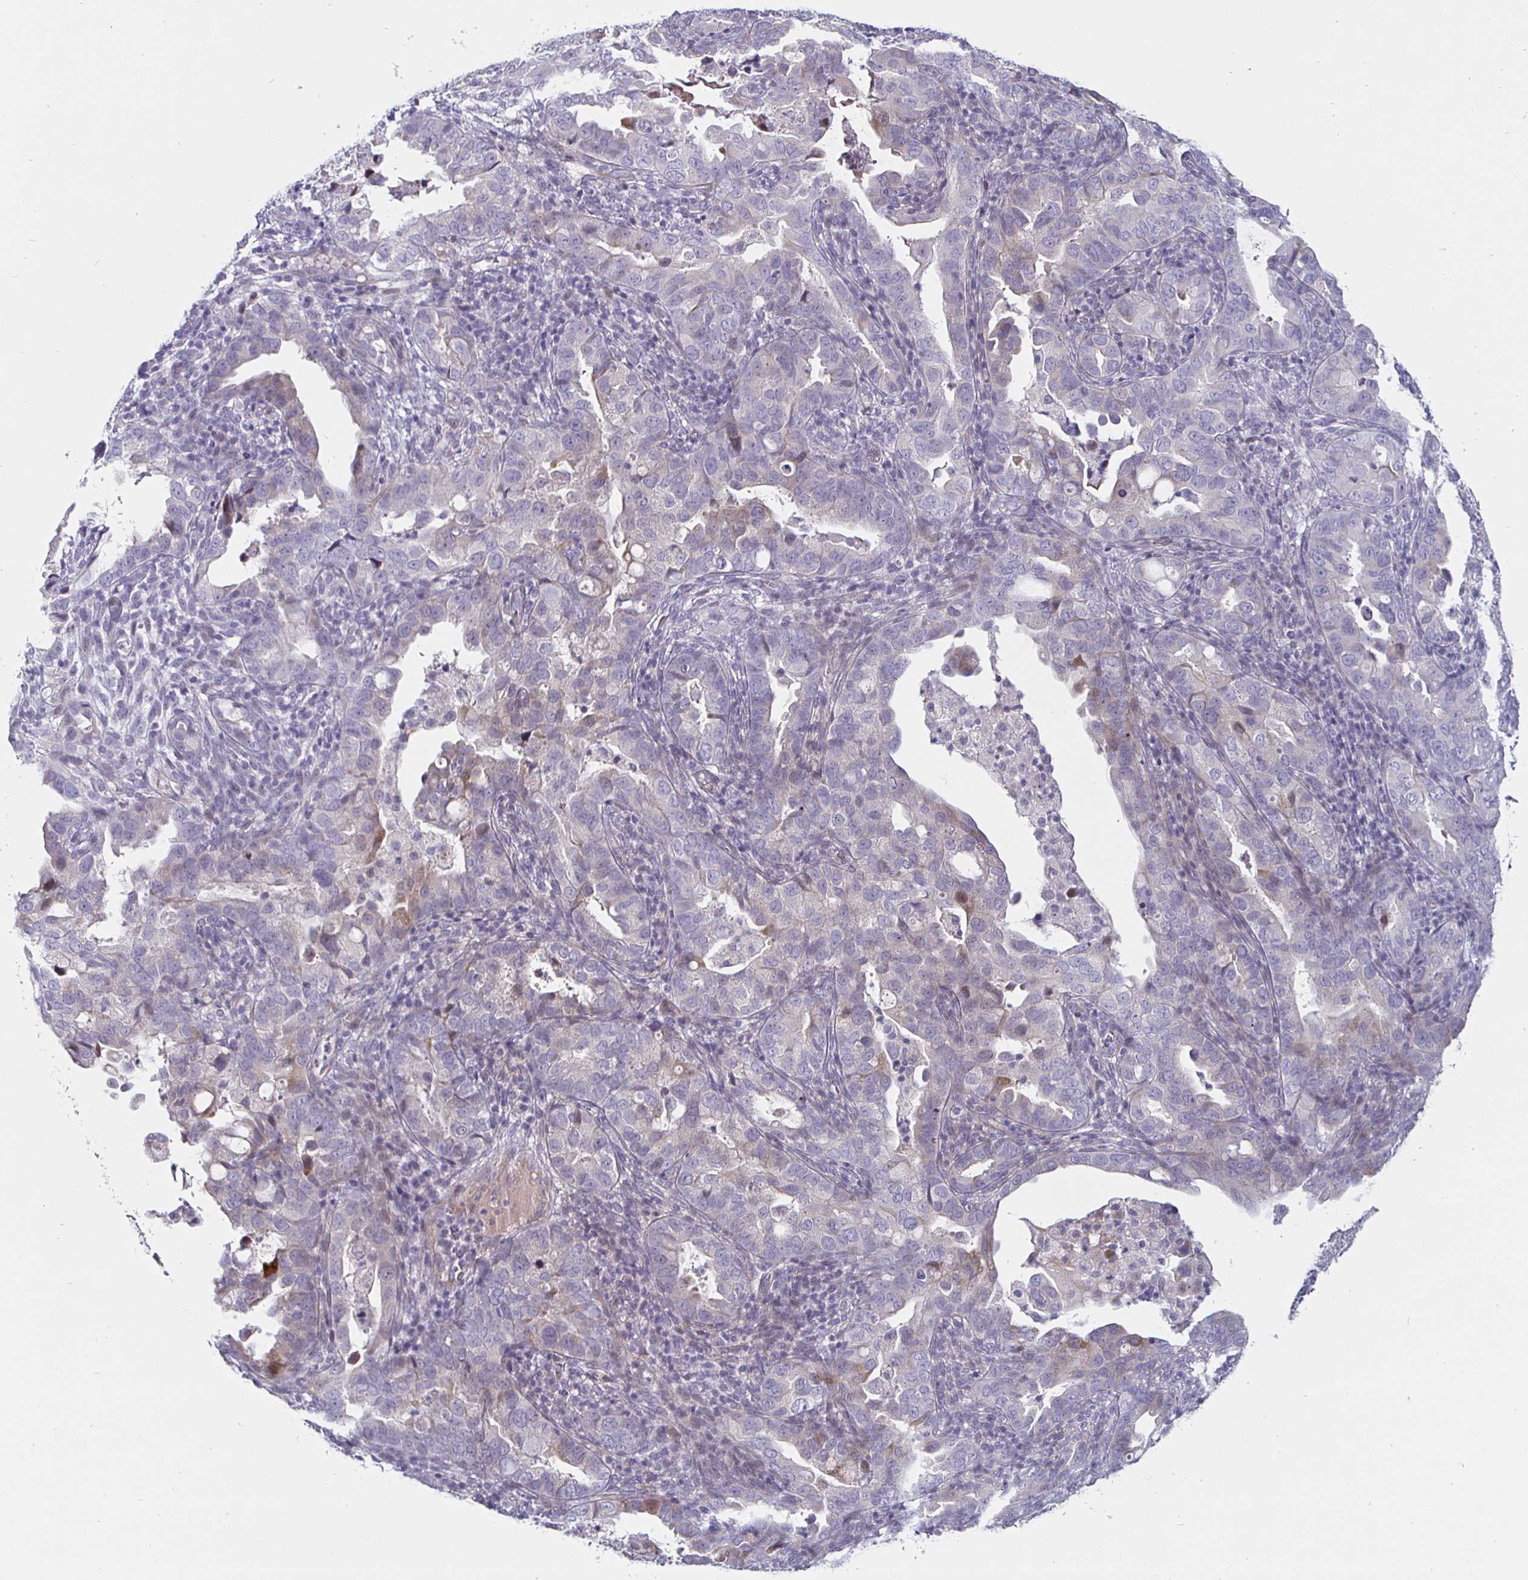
{"staining": {"intensity": "negative", "quantity": "none", "location": "none"}, "tissue": "endometrial cancer", "cell_type": "Tumor cells", "image_type": "cancer", "snomed": [{"axis": "morphology", "description": "Adenocarcinoma, NOS"}, {"axis": "topography", "description": "Endometrium"}], "caption": "Immunohistochemistry (IHC) image of neoplastic tissue: endometrial cancer stained with DAB displays no significant protein expression in tumor cells. (DAB (3,3'-diaminobenzidine) immunohistochemistry with hematoxylin counter stain).", "gene": "DMRTB1", "patient": {"sex": "female", "age": 57}}